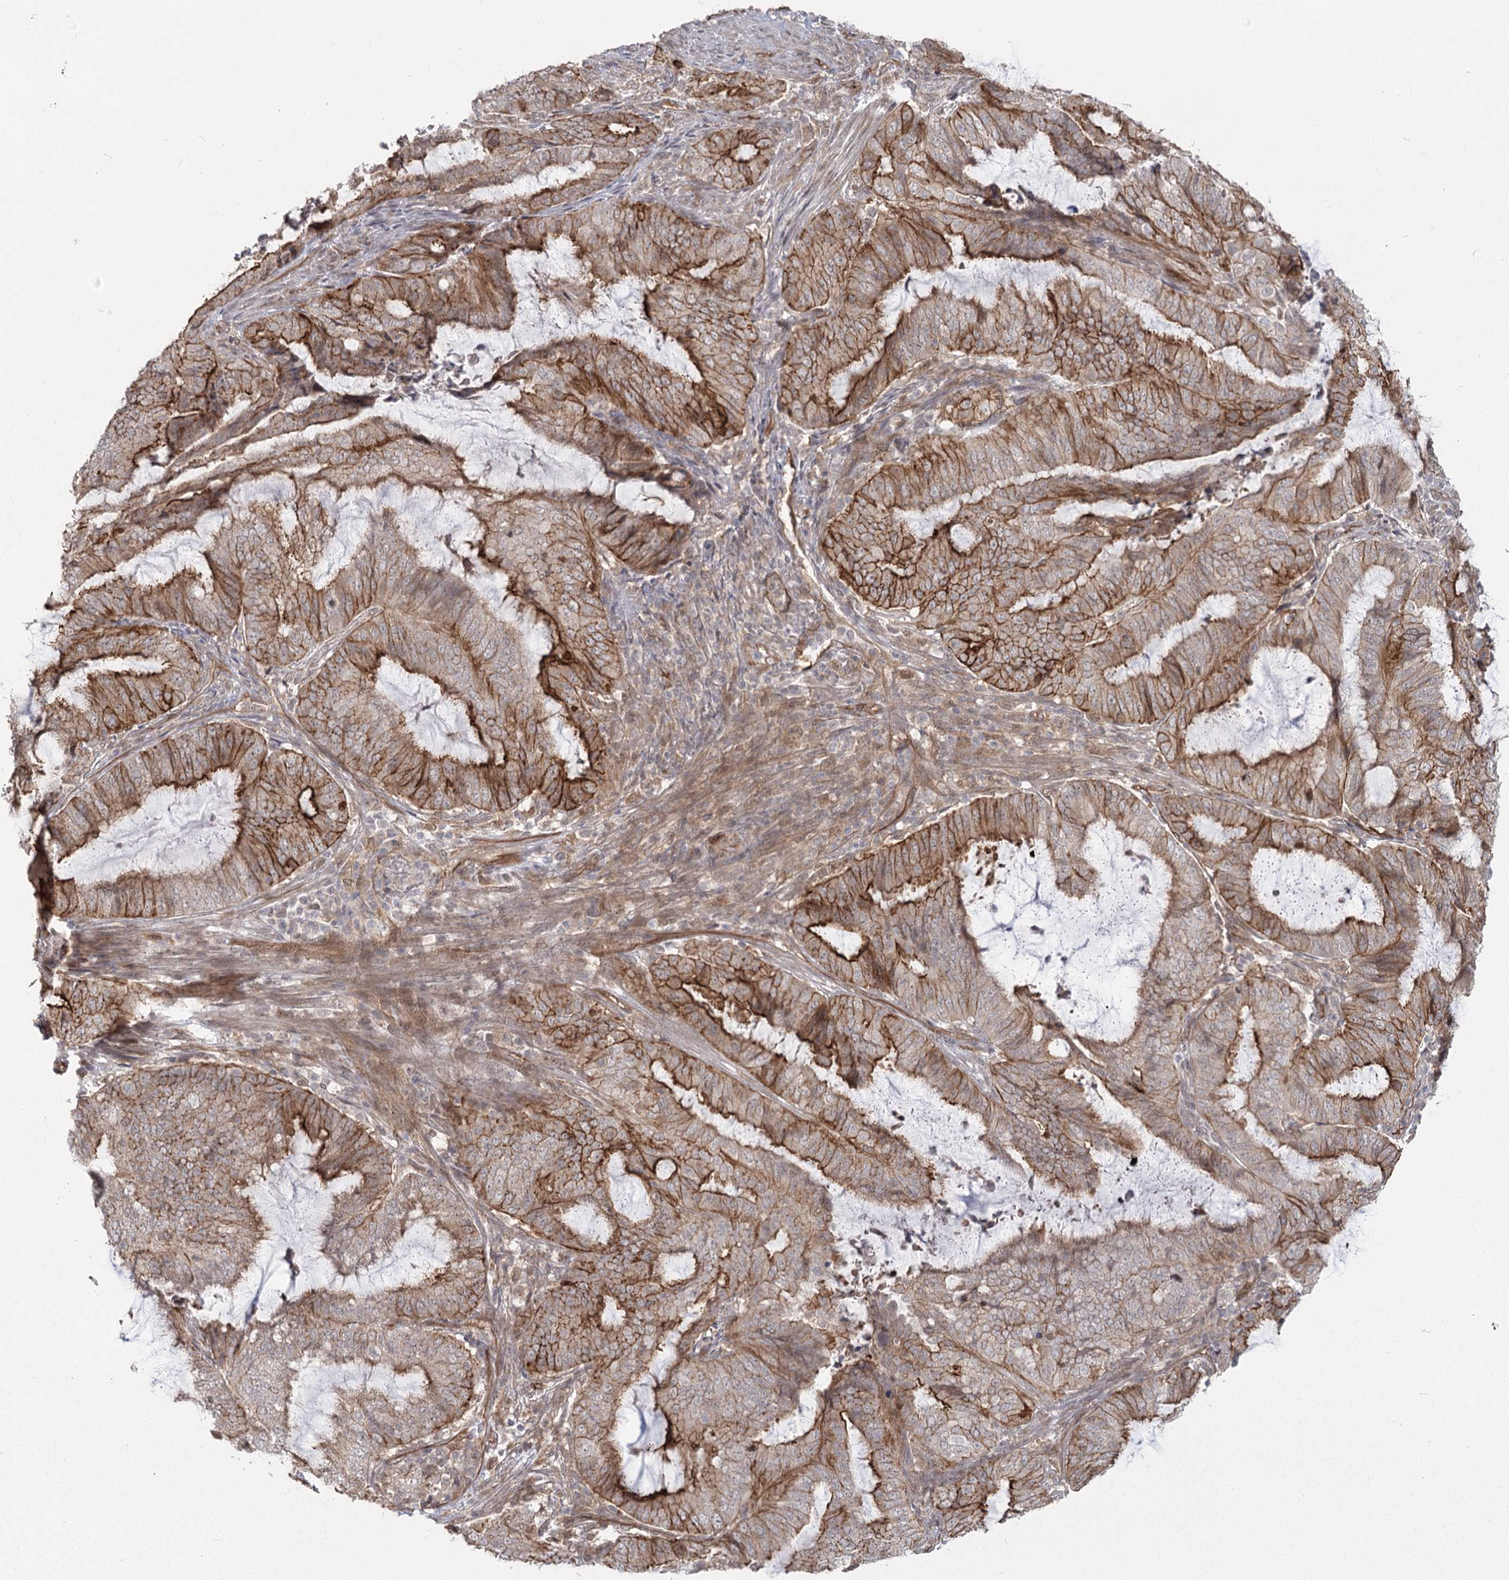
{"staining": {"intensity": "moderate", "quantity": ">75%", "location": "cytoplasmic/membranous"}, "tissue": "endometrial cancer", "cell_type": "Tumor cells", "image_type": "cancer", "snomed": [{"axis": "morphology", "description": "Adenocarcinoma, NOS"}, {"axis": "topography", "description": "Endometrium"}], "caption": "Tumor cells exhibit medium levels of moderate cytoplasmic/membranous staining in approximately >75% of cells in human endometrial adenocarcinoma.", "gene": "RPP14", "patient": {"sex": "female", "age": 51}}